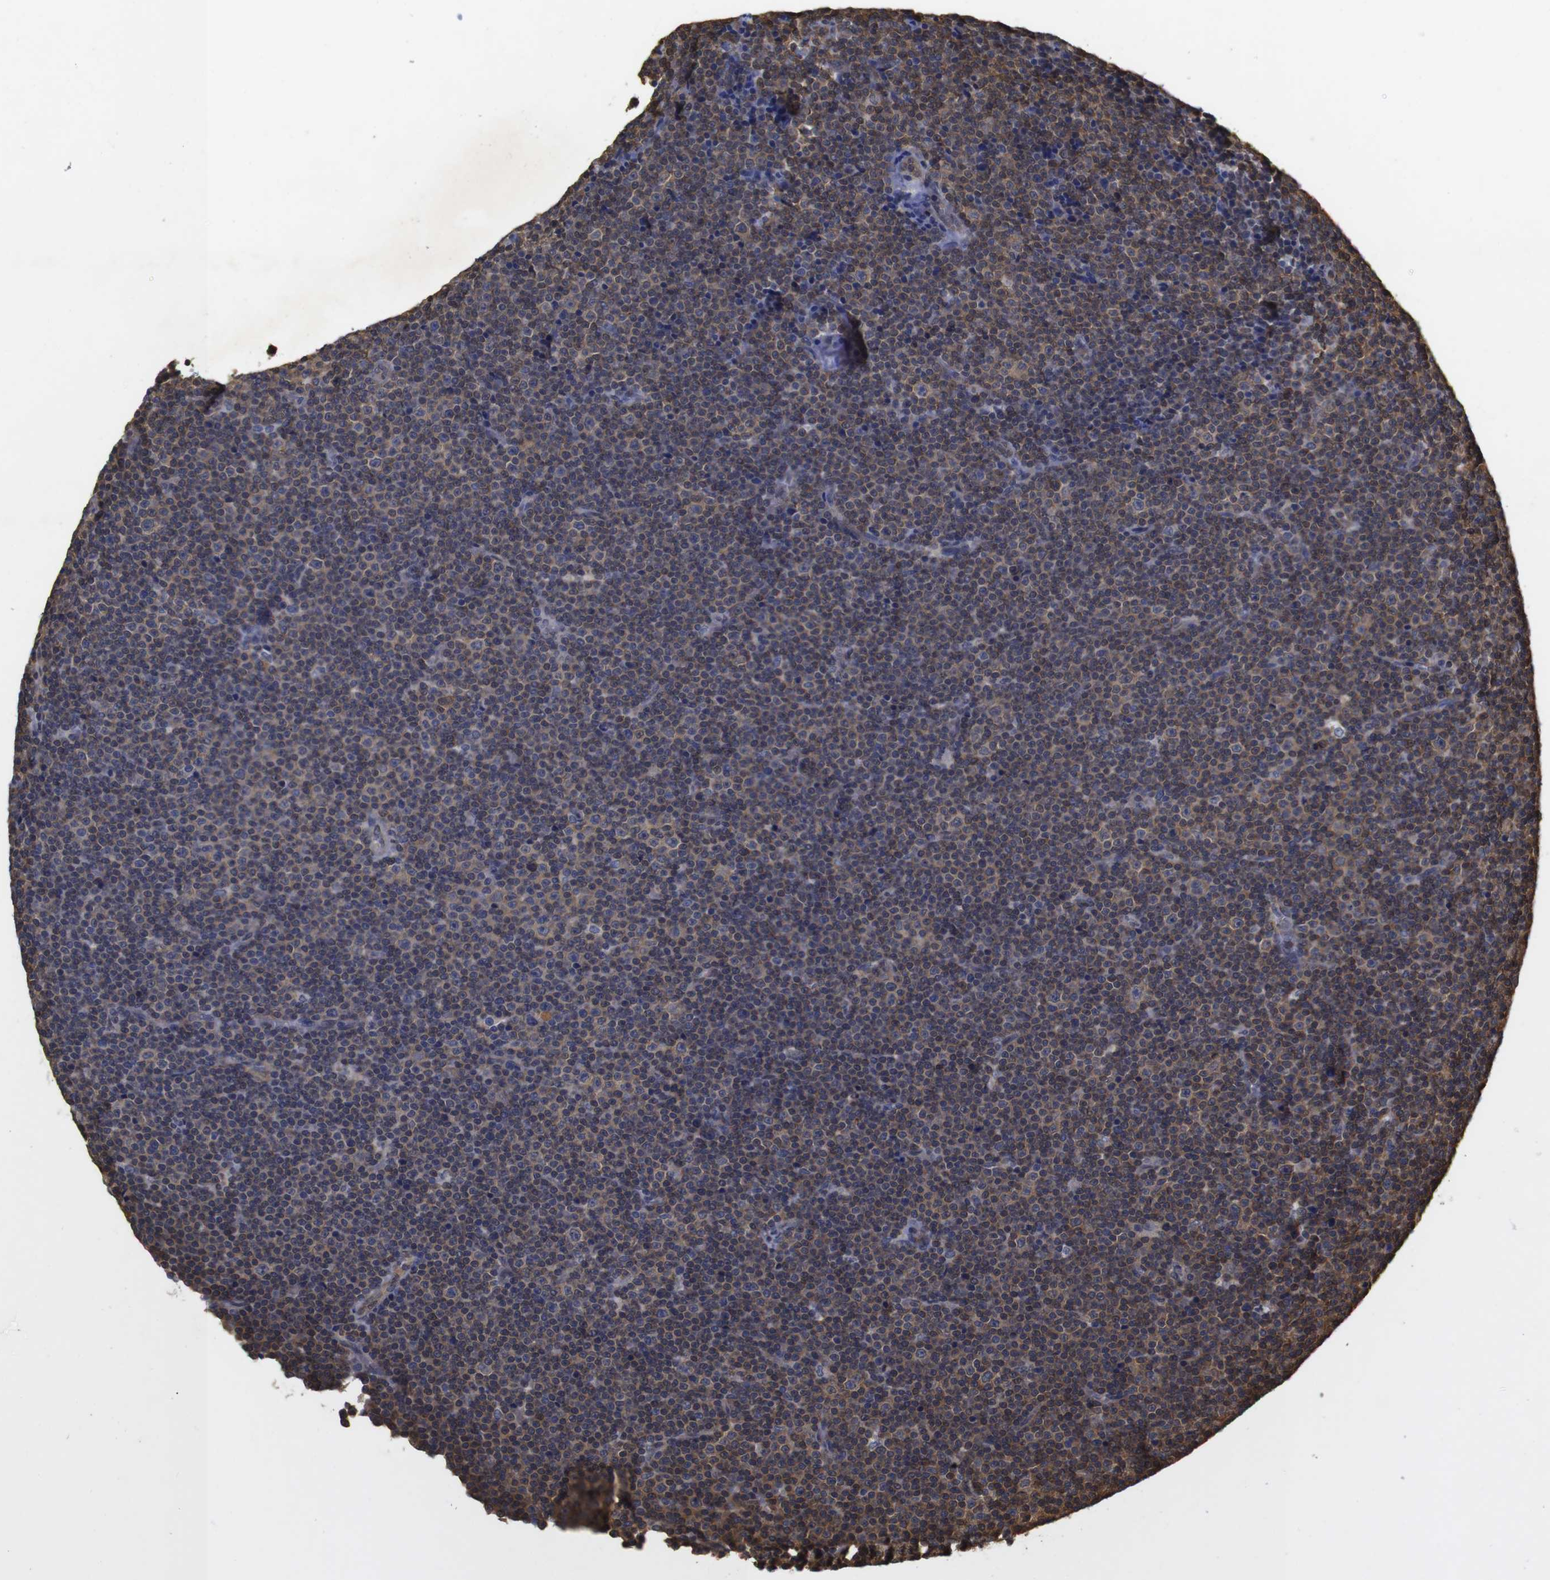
{"staining": {"intensity": "moderate", "quantity": ">75%", "location": "cytoplasmic/membranous,nuclear"}, "tissue": "lymphoma", "cell_type": "Tumor cells", "image_type": "cancer", "snomed": [{"axis": "morphology", "description": "Malignant lymphoma, non-Hodgkin's type, Low grade"}, {"axis": "topography", "description": "Lymph node"}], "caption": "Lymphoma tissue exhibits moderate cytoplasmic/membranous and nuclear positivity in about >75% of tumor cells, visualized by immunohistochemistry.", "gene": "SUMO3", "patient": {"sex": "female", "age": 67}}